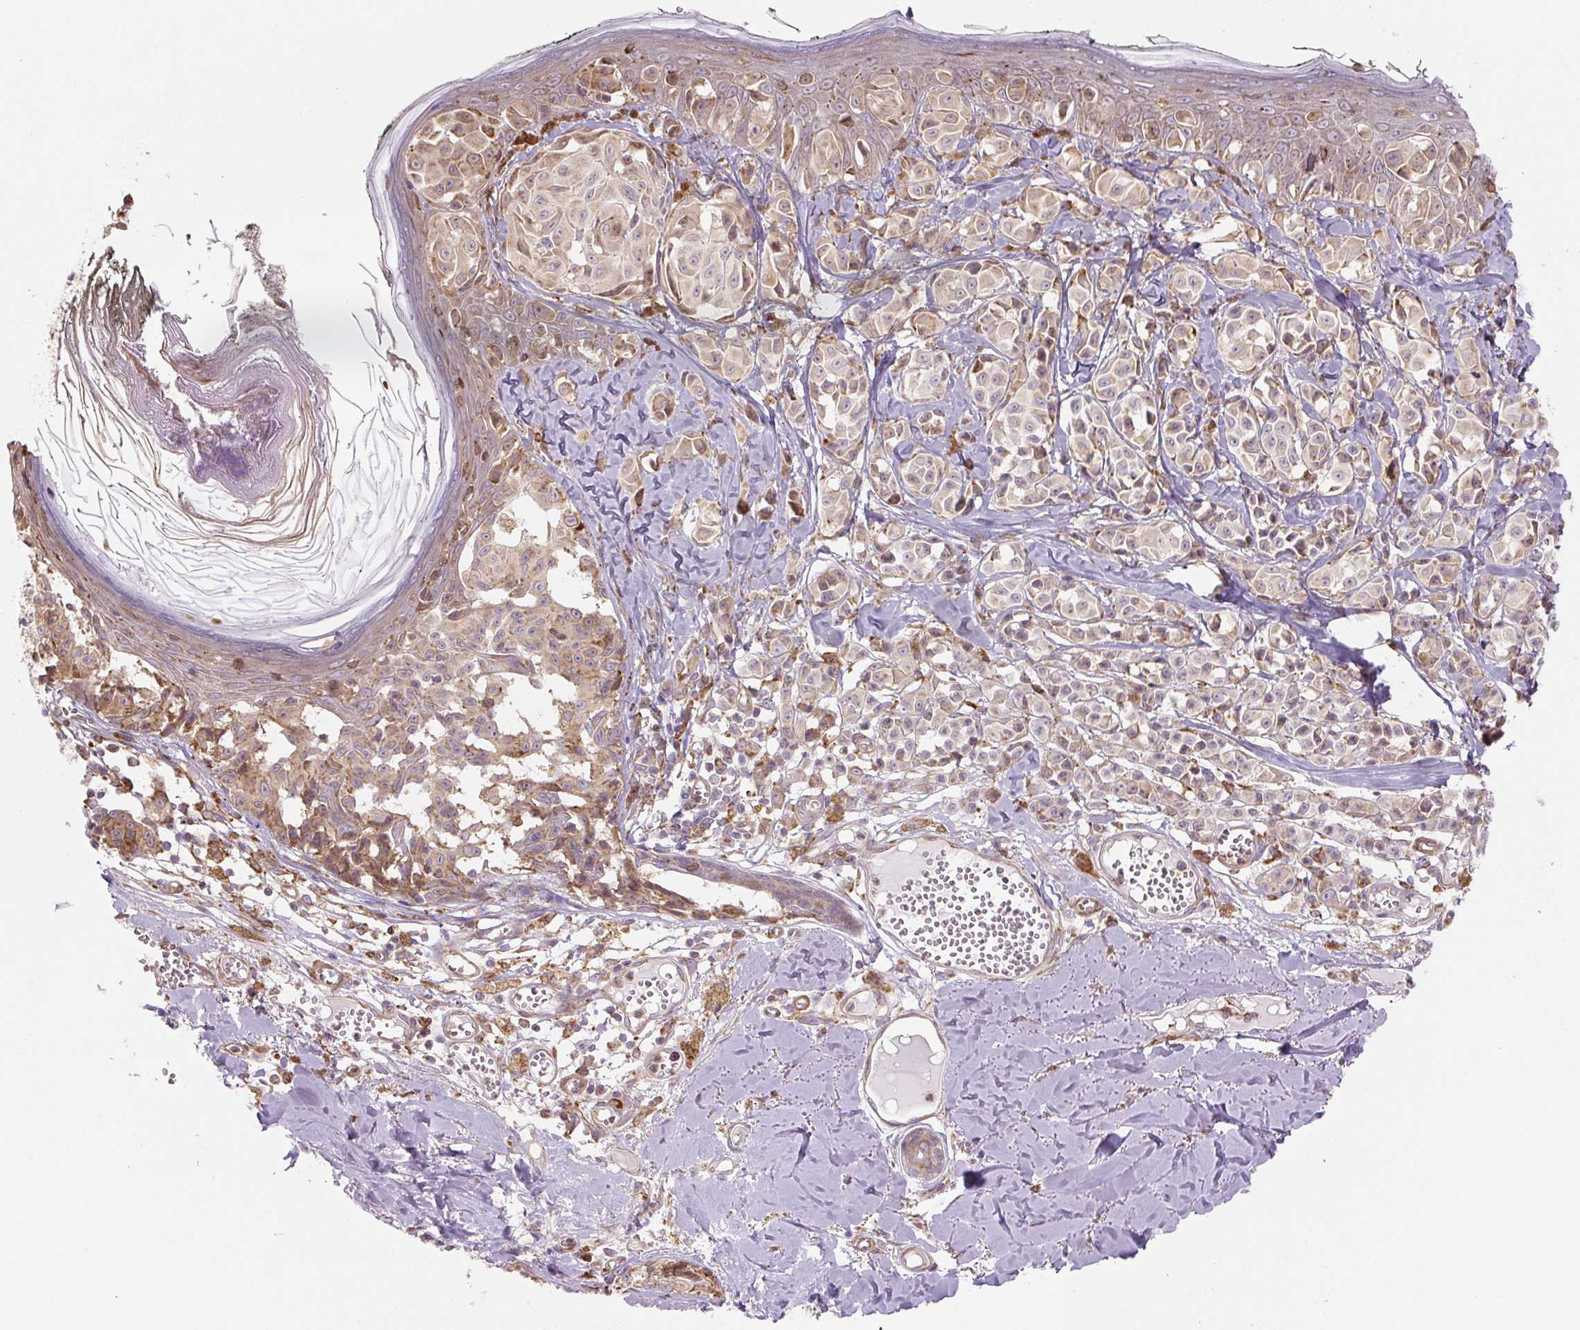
{"staining": {"intensity": "moderate", "quantity": "25%-75%", "location": "cytoplasmic/membranous"}, "tissue": "melanoma", "cell_type": "Tumor cells", "image_type": "cancer", "snomed": [{"axis": "morphology", "description": "Malignant melanoma, NOS"}, {"axis": "topography", "description": "Skin"}], "caption": "This photomicrograph exhibits immunohistochemistry staining of malignant melanoma, with medium moderate cytoplasmic/membranous staining in approximately 25%-75% of tumor cells.", "gene": "RASA1", "patient": {"sex": "female", "age": 43}}